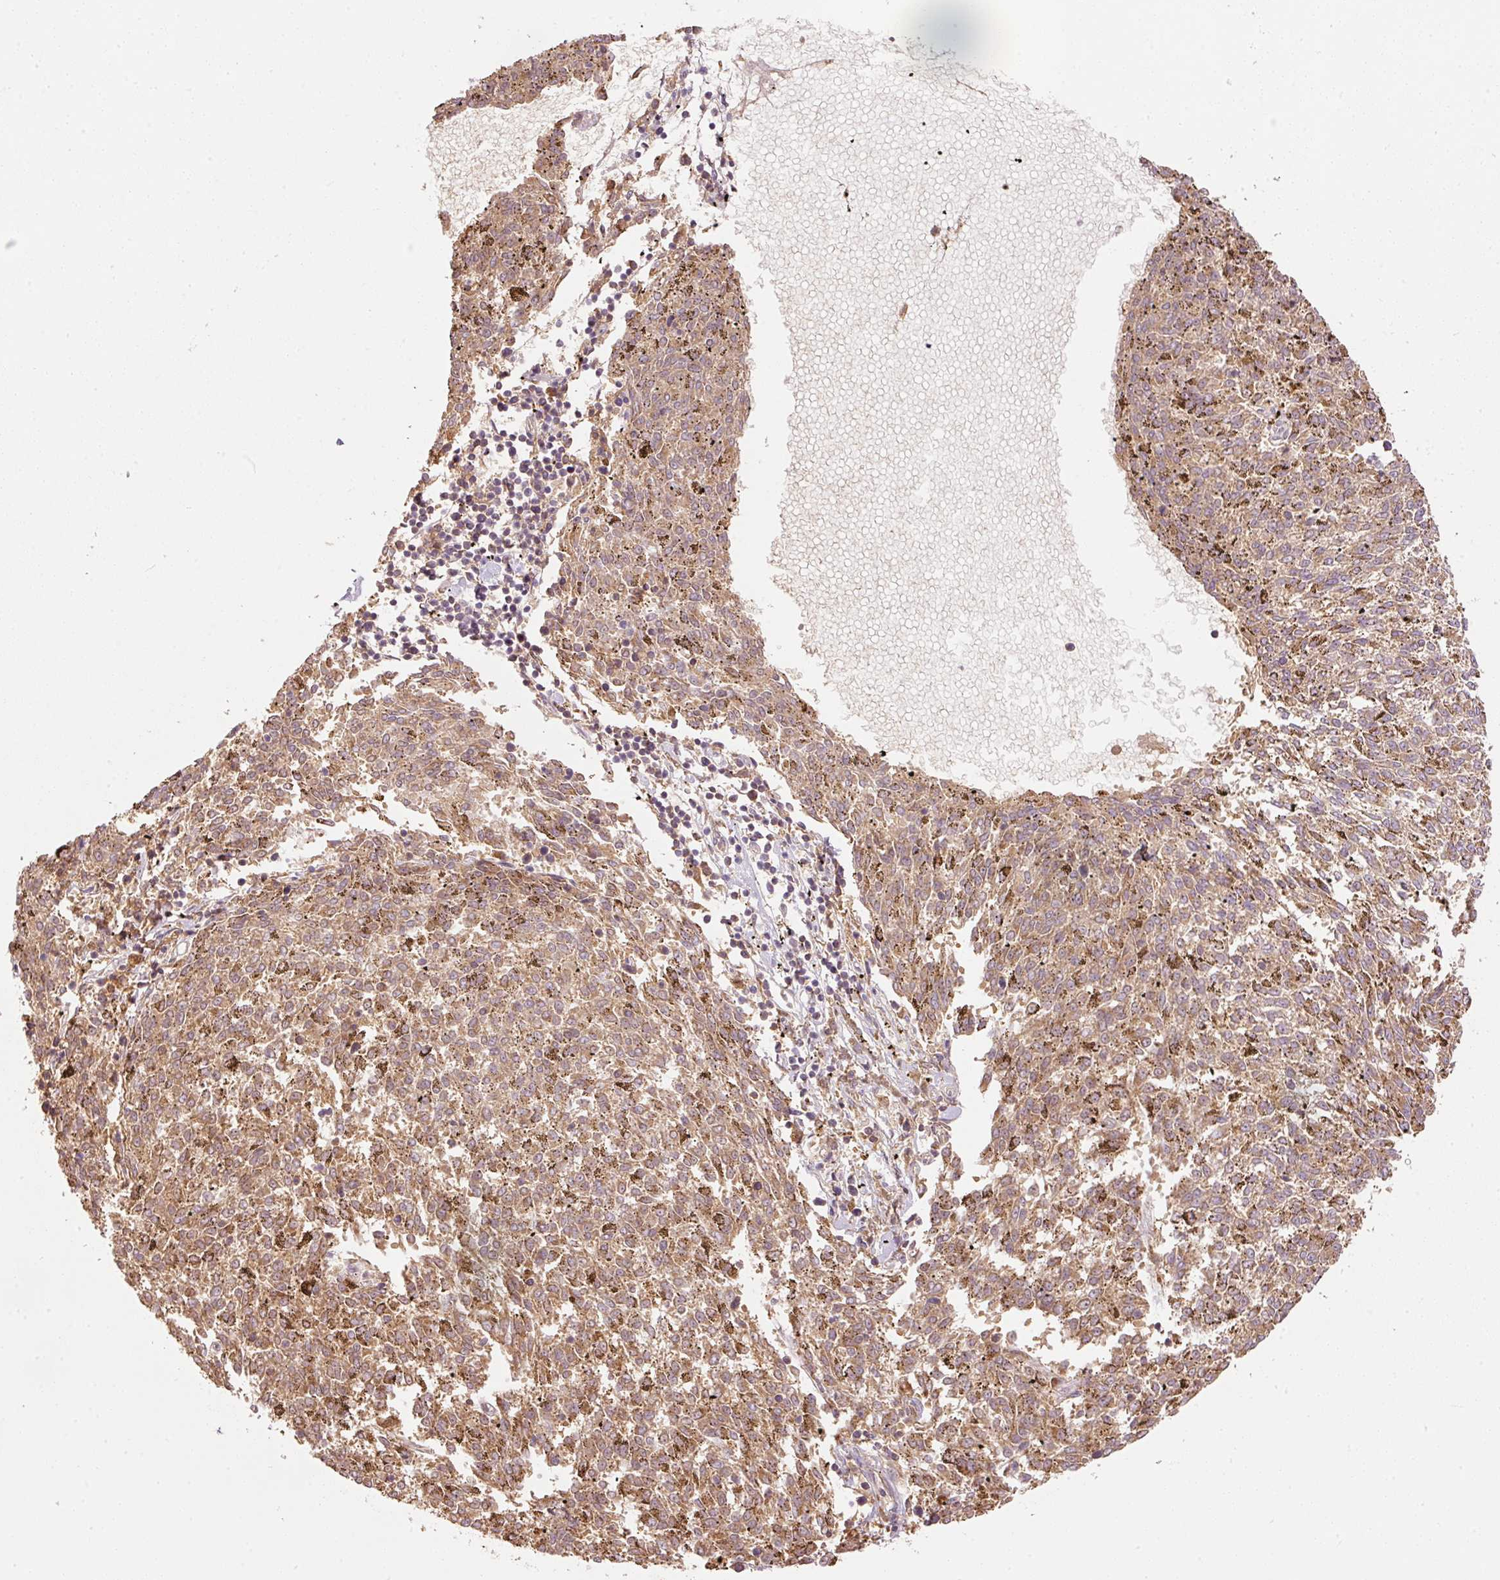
{"staining": {"intensity": "moderate", "quantity": ">75%", "location": "cytoplasmic/membranous"}, "tissue": "melanoma", "cell_type": "Tumor cells", "image_type": "cancer", "snomed": [{"axis": "morphology", "description": "Malignant melanoma, NOS"}, {"axis": "topography", "description": "Skin"}], "caption": "IHC staining of melanoma, which shows medium levels of moderate cytoplasmic/membranous staining in about >75% of tumor cells indicating moderate cytoplasmic/membranous protein expression. The staining was performed using DAB (3,3'-diaminobenzidine) (brown) for protein detection and nuclei were counterstained in hematoxylin (blue).", "gene": "PSENEN", "patient": {"sex": "female", "age": 72}}